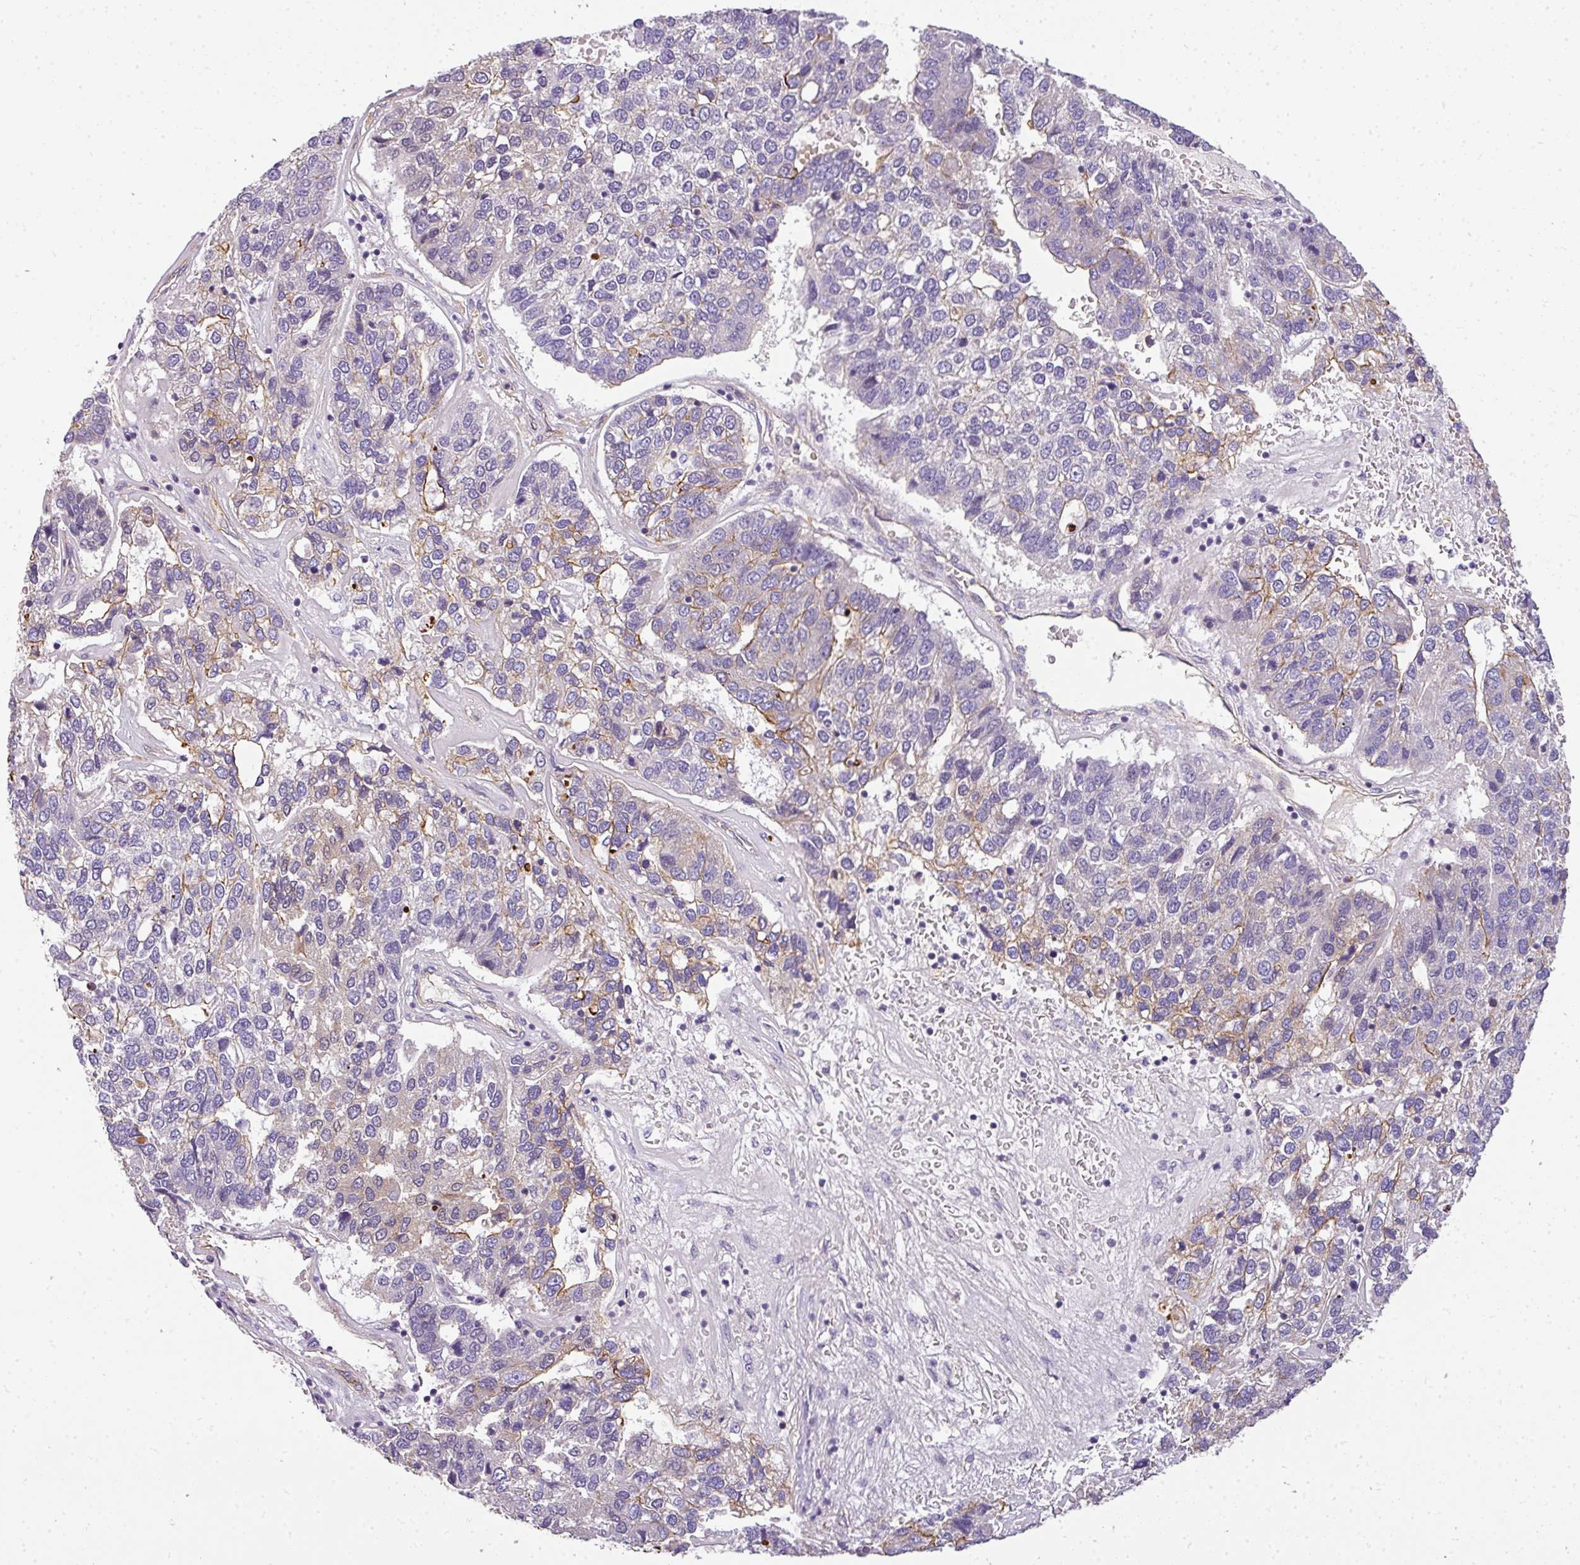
{"staining": {"intensity": "moderate", "quantity": "<25%", "location": "cytoplasmic/membranous"}, "tissue": "pancreatic cancer", "cell_type": "Tumor cells", "image_type": "cancer", "snomed": [{"axis": "morphology", "description": "Adenocarcinoma, NOS"}, {"axis": "topography", "description": "Pancreas"}], "caption": "Immunohistochemistry (IHC) image of human adenocarcinoma (pancreatic) stained for a protein (brown), which displays low levels of moderate cytoplasmic/membranous expression in about <25% of tumor cells.", "gene": "OR11H4", "patient": {"sex": "female", "age": 61}}